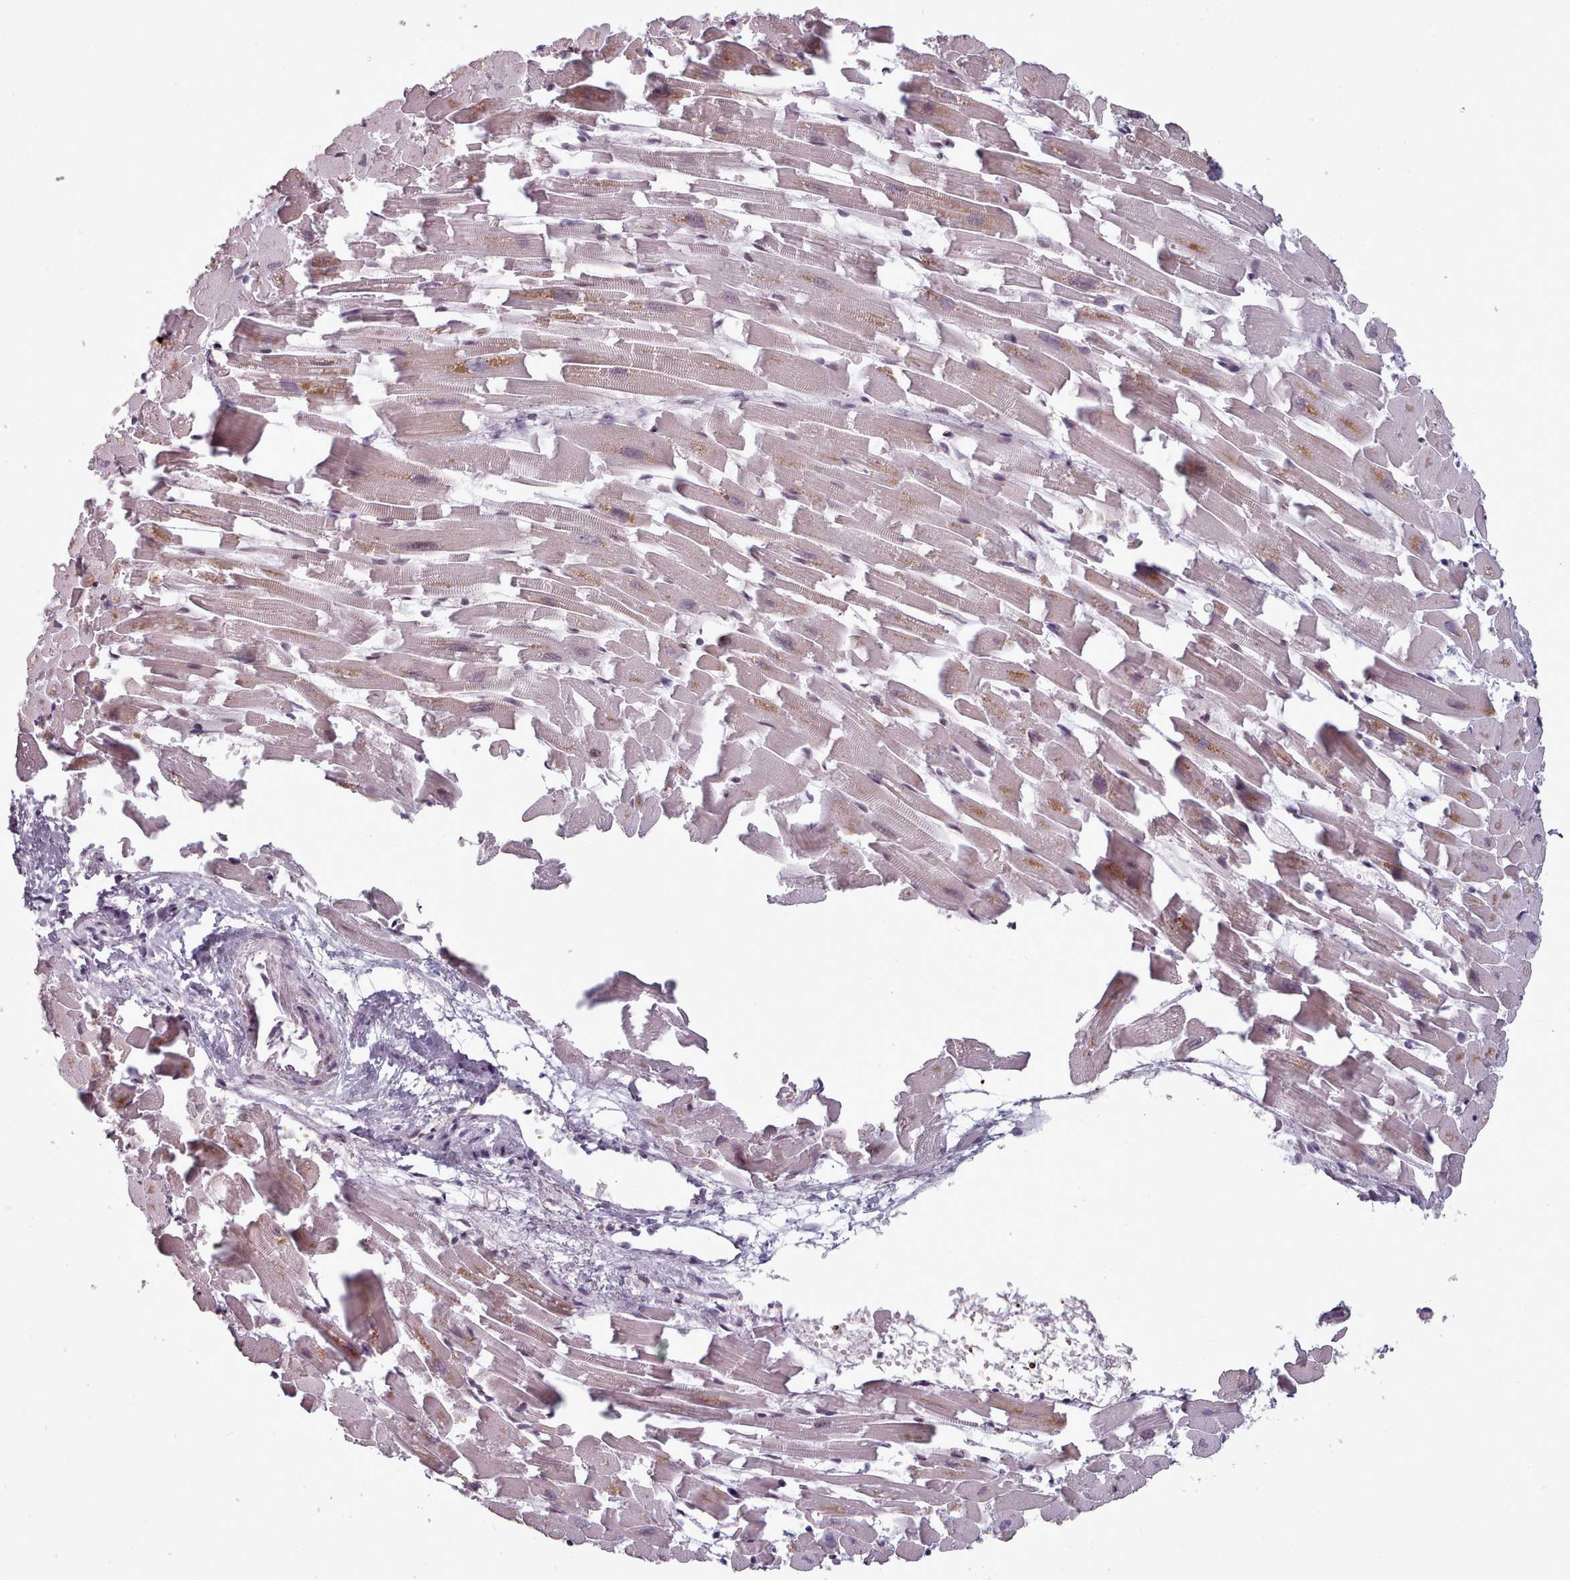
{"staining": {"intensity": "moderate", "quantity": ">75%", "location": "cytoplasmic/membranous,nuclear"}, "tissue": "heart muscle", "cell_type": "Cardiomyocytes", "image_type": "normal", "snomed": [{"axis": "morphology", "description": "Normal tissue, NOS"}, {"axis": "topography", "description": "Heart"}], "caption": "Immunohistochemical staining of normal human heart muscle exhibits >75% levels of moderate cytoplasmic/membranous,nuclear protein positivity in approximately >75% of cardiomyocytes.", "gene": "SRSF9", "patient": {"sex": "female", "age": 64}}